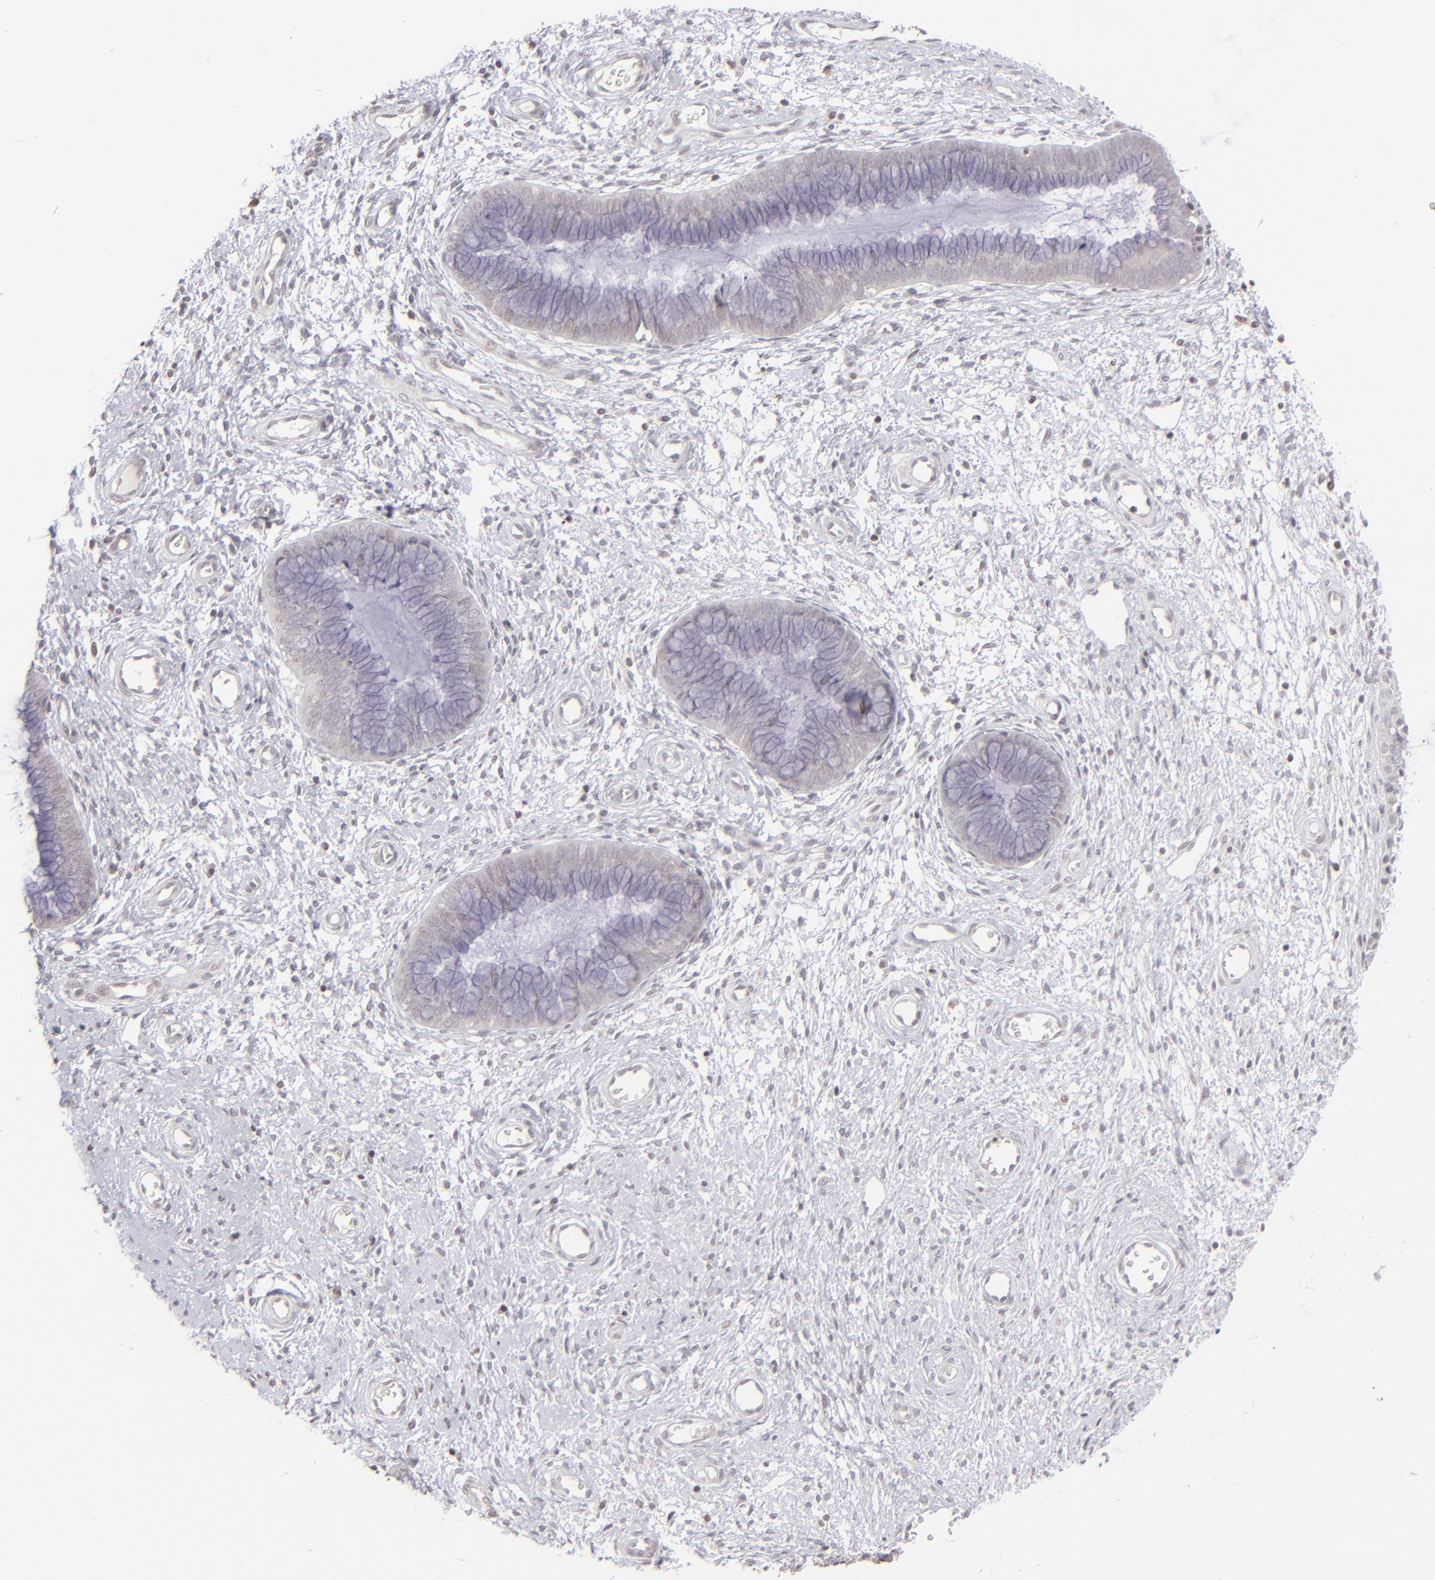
{"staining": {"intensity": "negative", "quantity": "none", "location": "none"}, "tissue": "cervix", "cell_type": "Glandular cells", "image_type": "normal", "snomed": [{"axis": "morphology", "description": "Normal tissue, NOS"}, {"axis": "topography", "description": "Cervix"}], "caption": "Immunohistochemical staining of unremarkable human cervix reveals no significant positivity in glandular cells.", "gene": "CLDN2", "patient": {"sex": "female", "age": 55}}